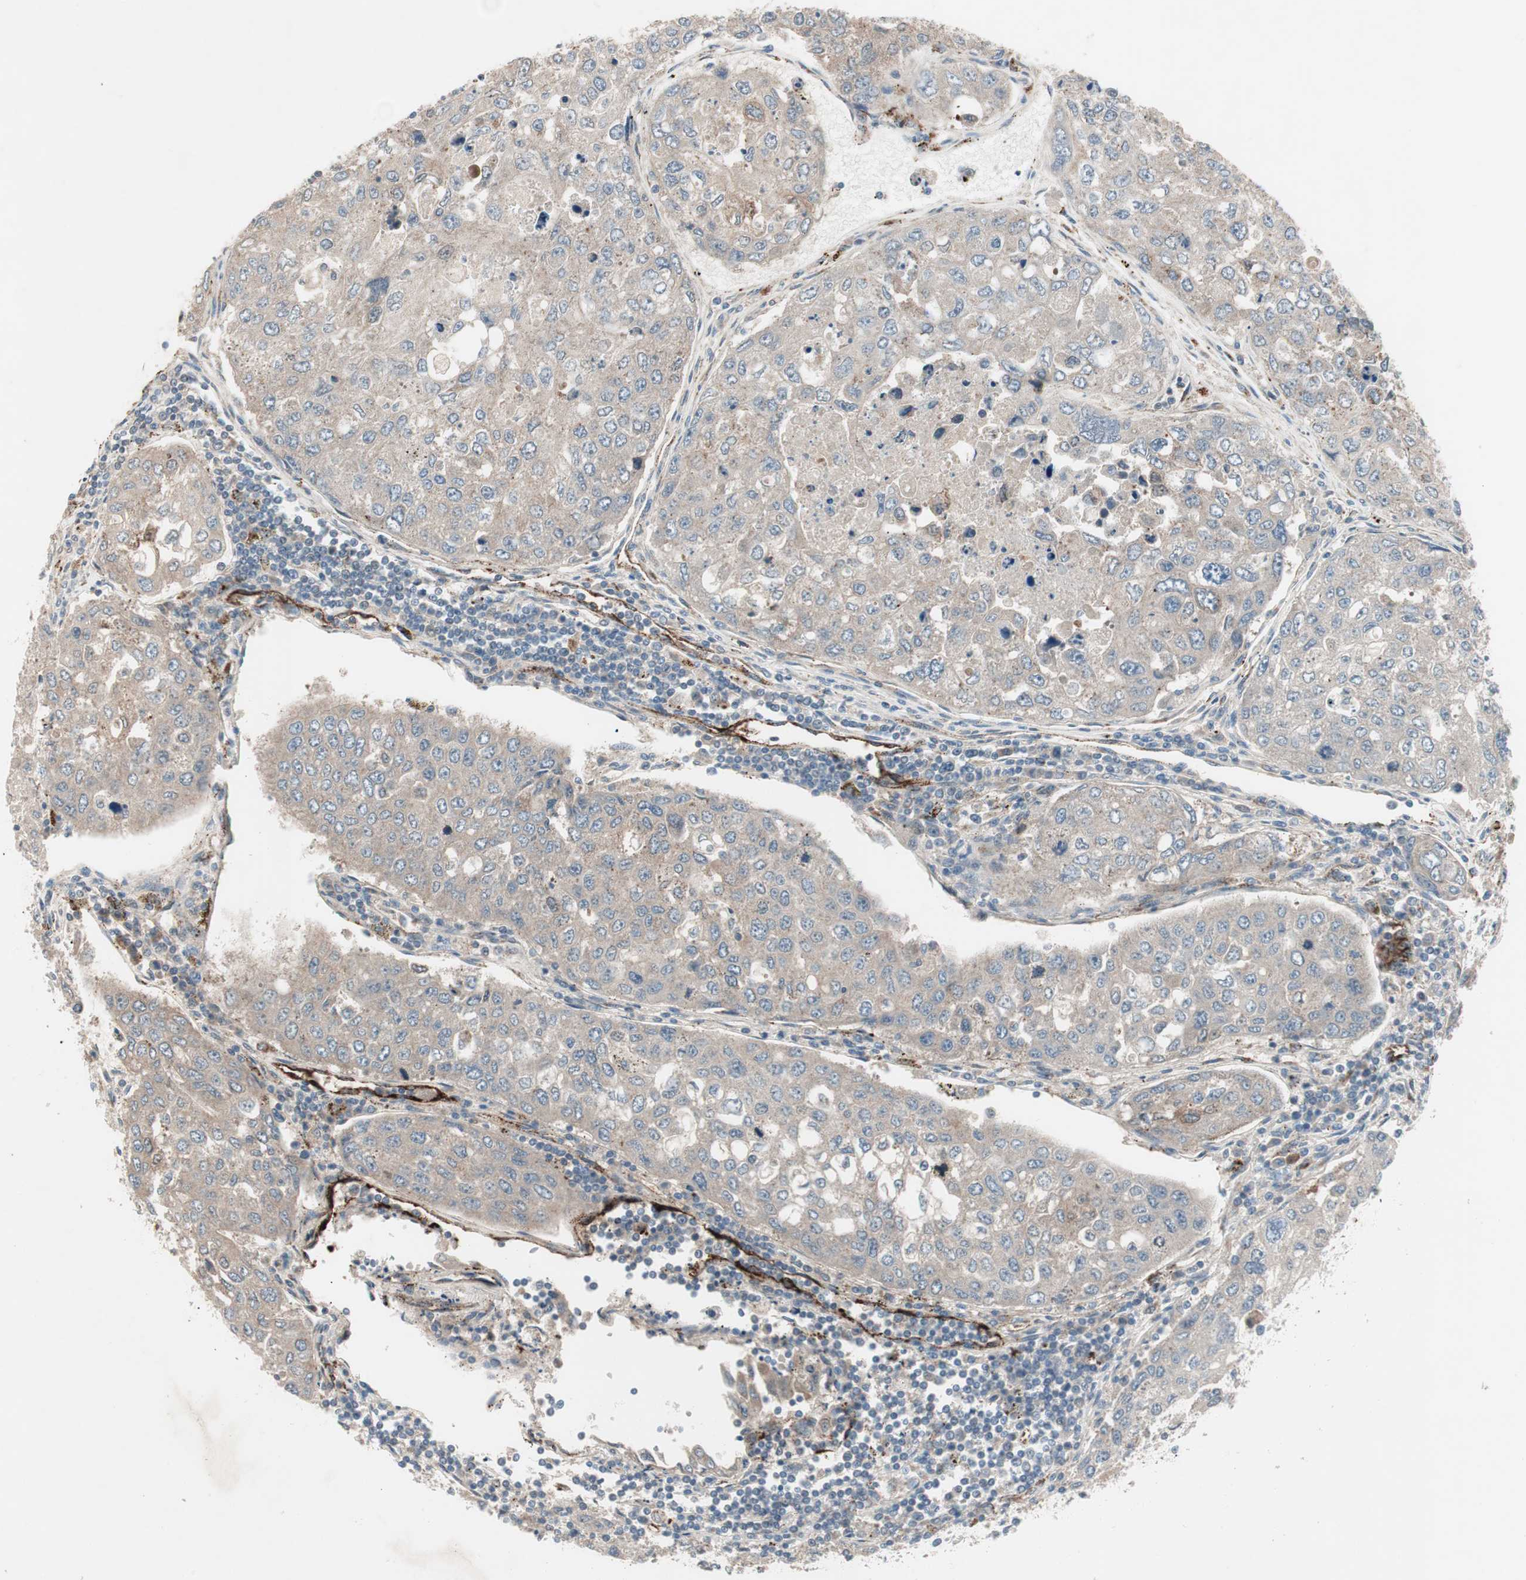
{"staining": {"intensity": "weak", "quantity": "25%-75%", "location": "cytoplasmic/membranous"}, "tissue": "urothelial cancer", "cell_type": "Tumor cells", "image_type": "cancer", "snomed": [{"axis": "morphology", "description": "Urothelial carcinoma, High grade"}, {"axis": "topography", "description": "Lymph node"}, {"axis": "topography", "description": "Urinary bladder"}], "caption": "Urothelial cancer stained for a protein displays weak cytoplasmic/membranous positivity in tumor cells. (IHC, brightfield microscopy, high magnification).", "gene": "FGFR4", "patient": {"sex": "male", "age": 51}}